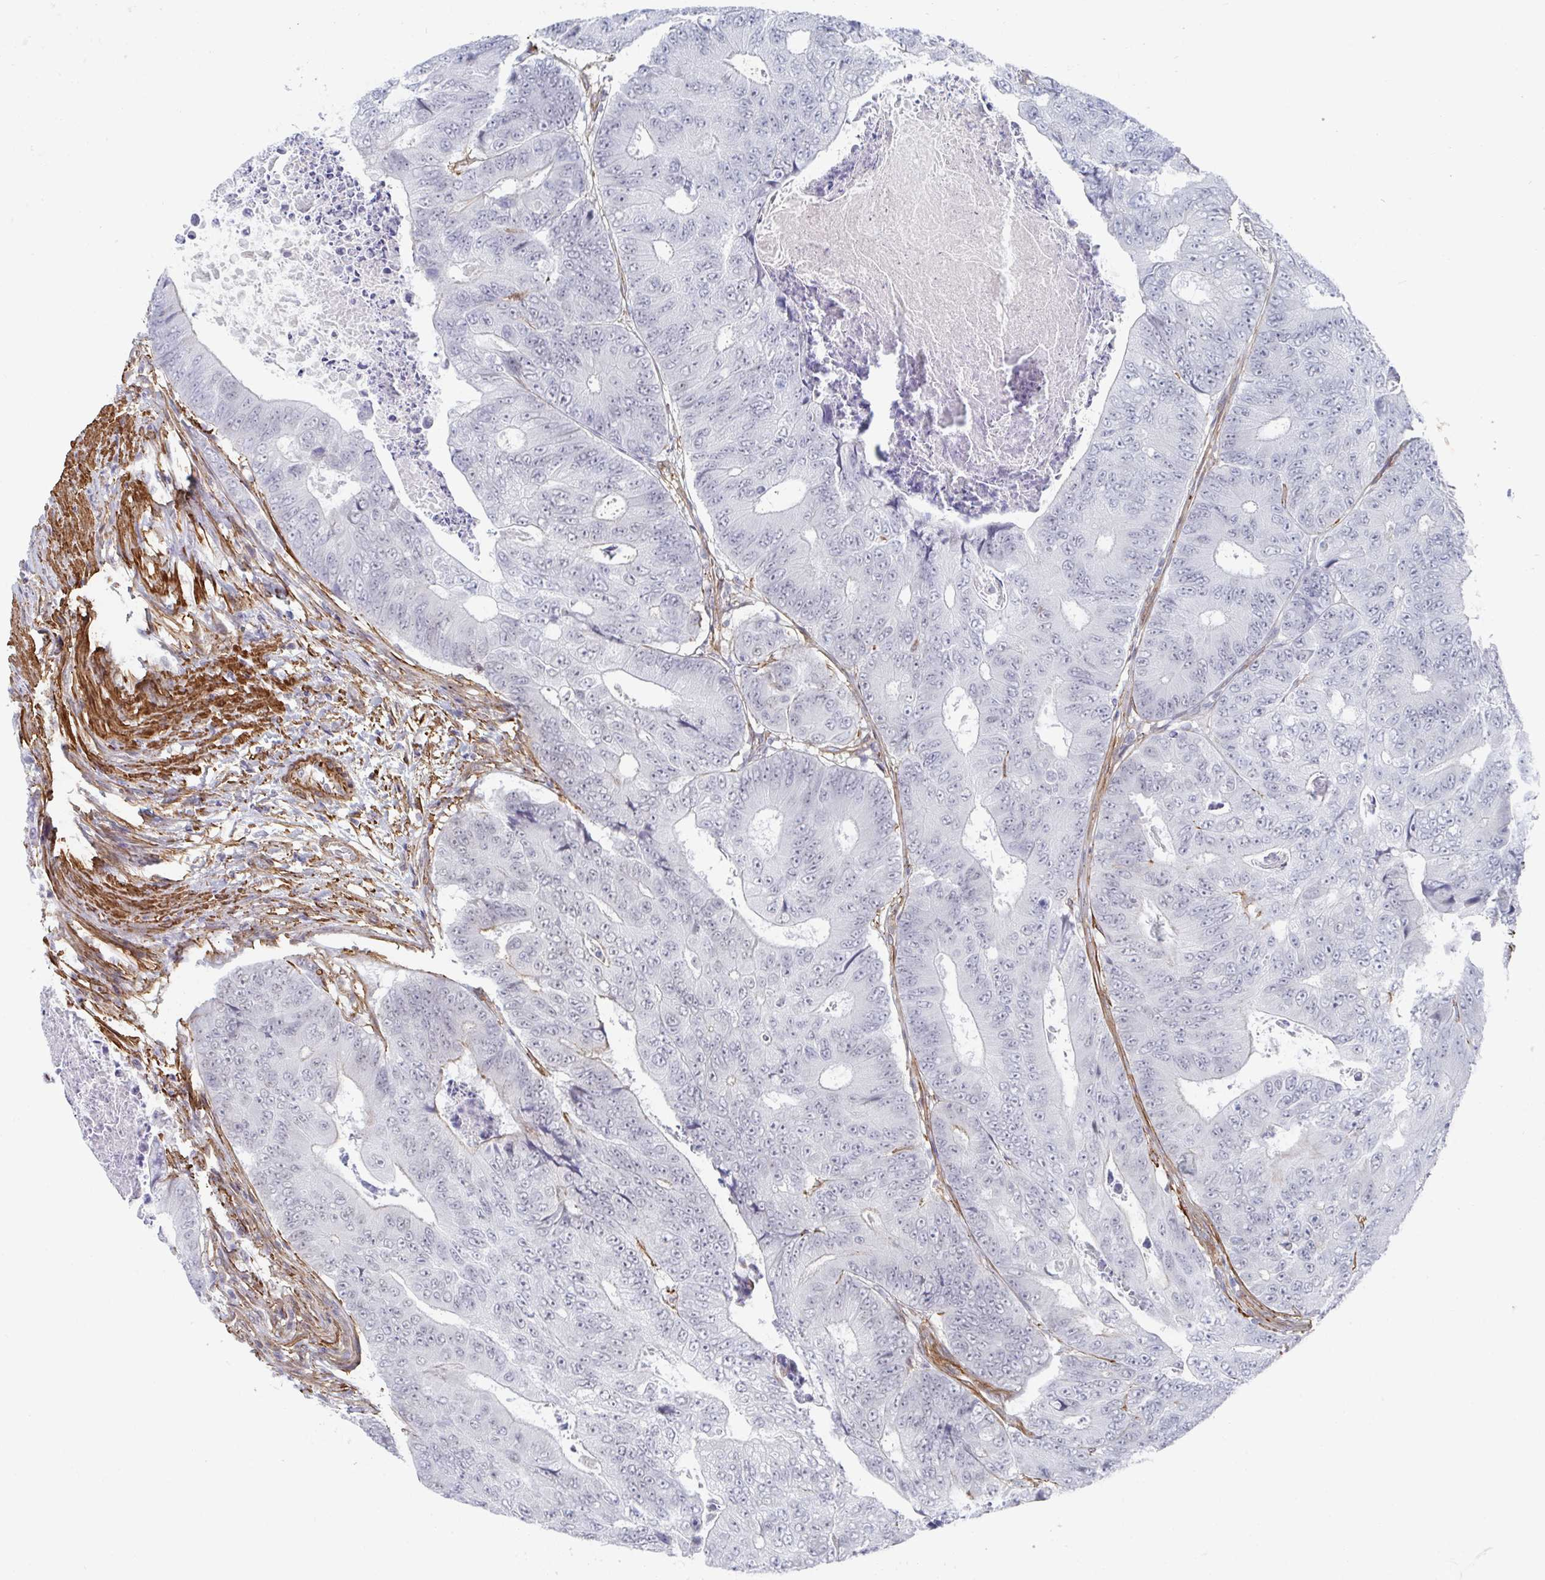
{"staining": {"intensity": "negative", "quantity": "none", "location": "none"}, "tissue": "colorectal cancer", "cell_type": "Tumor cells", "image_type": "cancer", "snomed": [{"axis": "morphology", "description": "Adenocarcinoma, NOS"}, {"axis": "topography", "description": "Colon"}], "caption": "A high-resolution micrograph shows immunohistochemistry (IHC) staining of colorectal adenocarcinoma, which demonstrates no significant positivity in tumor cells.", "gene": "NEURL4", "patient": {"sex": "female", "age": 48}}